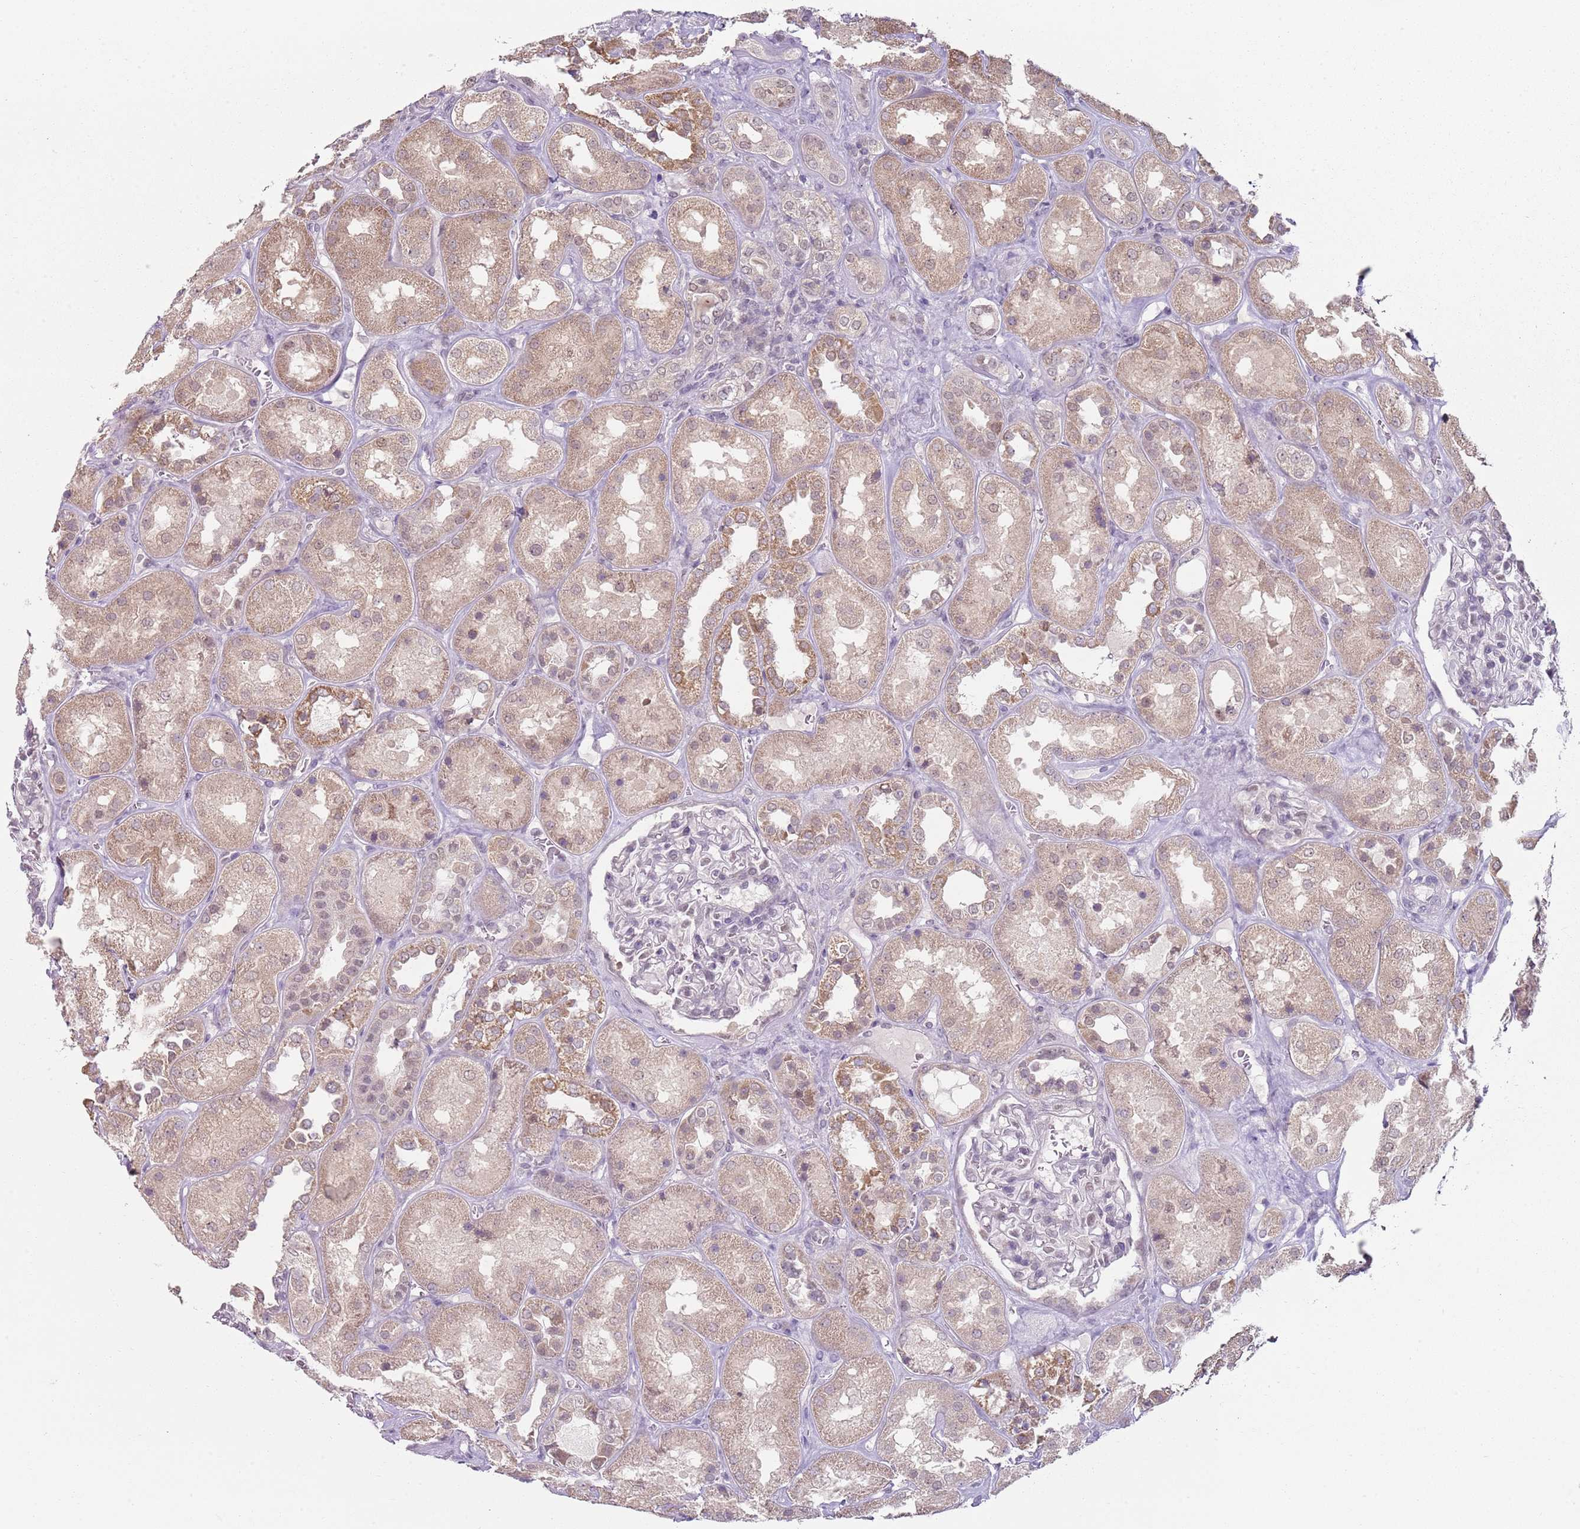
{"staining": {"intensity": "negative", "quantity": "none", "location": "none"}, "tissue": "kidney", "cell_type": "Cells in glomeruli", "image_type": "normal", "snomed": [{"axis": "morphology", "description": "Normal tissue, NOS"}, {"axis": "topography", "description": "Kidney"}], "caption": "There is no significant positivity in cells in glomeruli of kidney. Brightfield microscopy of immunohistochemistry stained with DAB (brown) and hematoxylin (blue), captured at high magnification.", "gene": "SMARCAL1", "patient": {"sex": "male", "age": 70}}